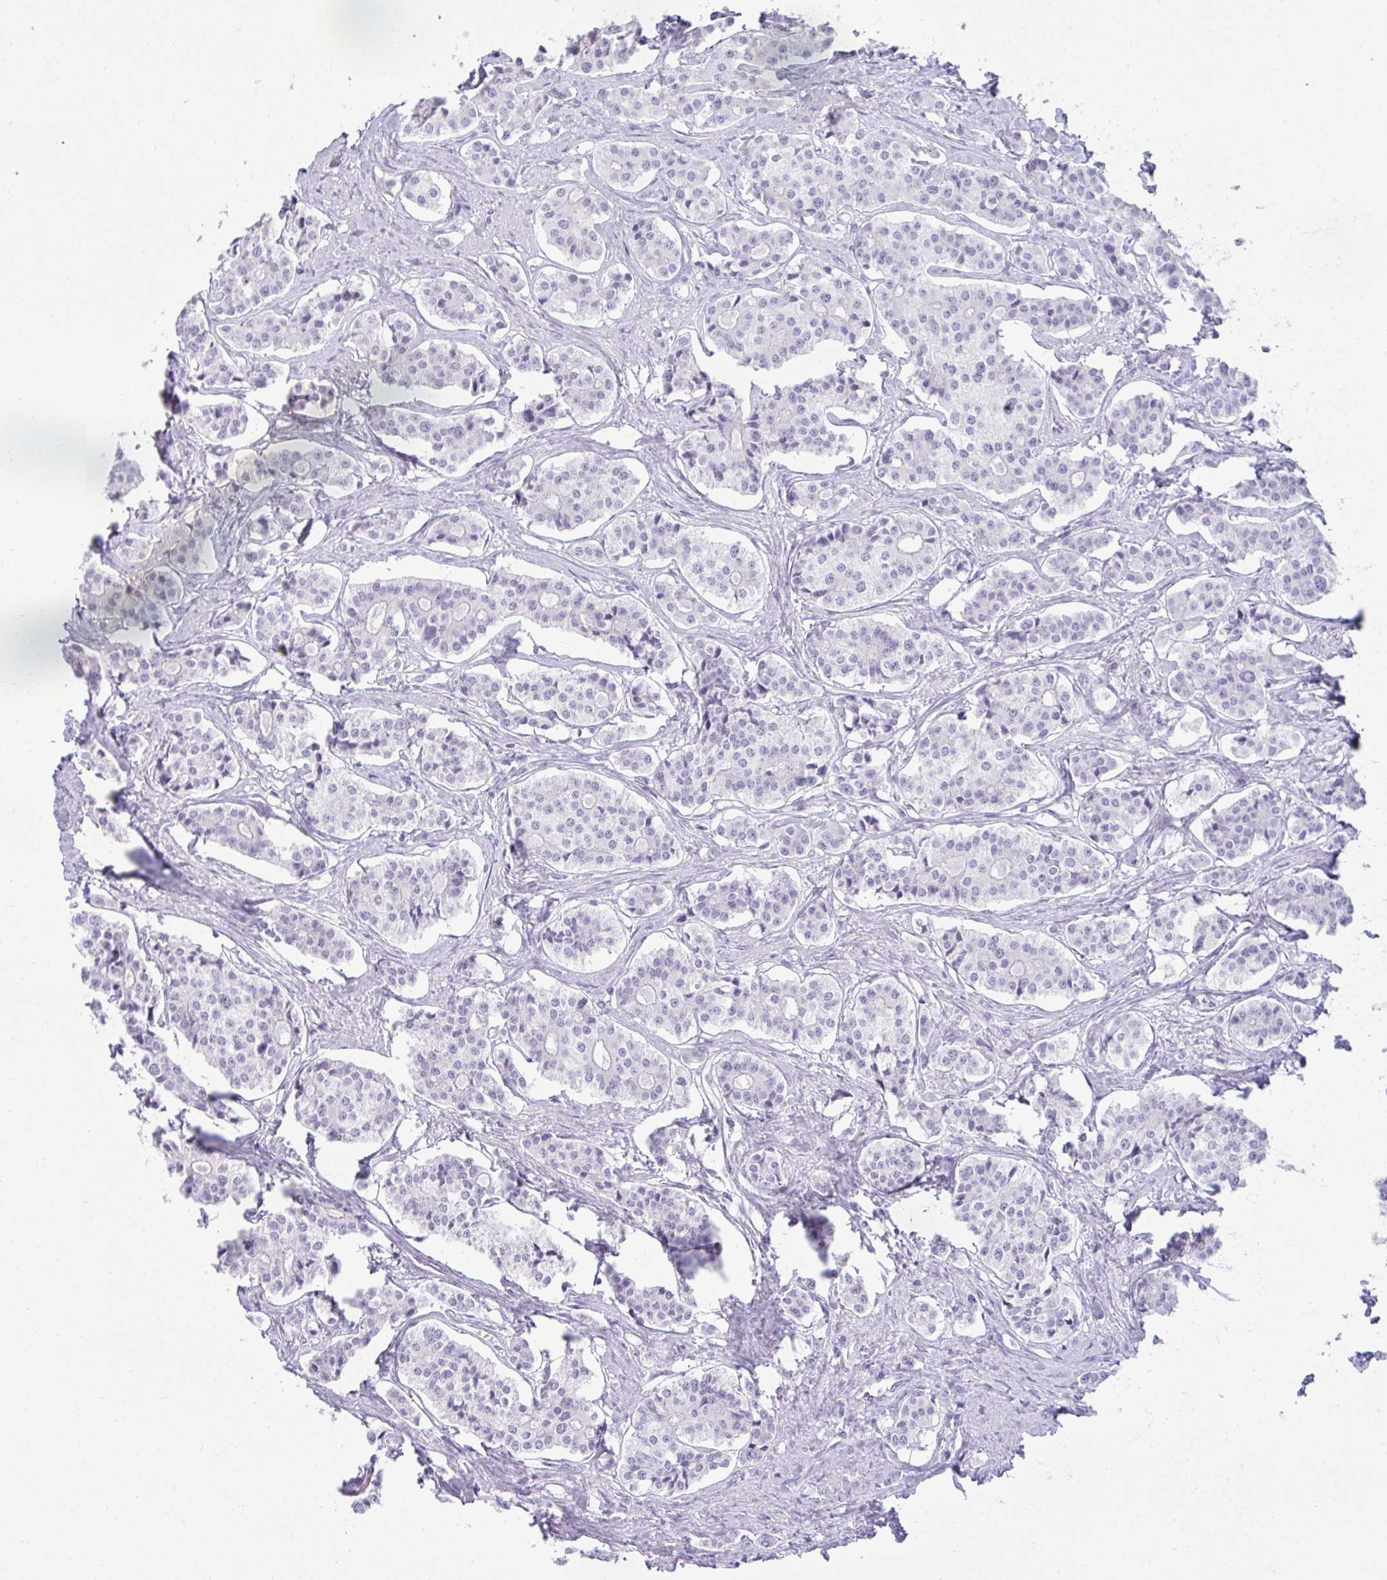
{"staining": {"intensity": "negative", "quantity": "none", "location": "none"}, "tissue": "carcinoid", "cell_type": "Tumor cells", "image_type": "cancer", "snomed": [{"axis": "morphology", "description": "Carcinoid, malignant, NOS"}, {"axis": "topography", "description": "Small intestine"}], "caption": "High magnification brightfield microscopy of carcinoid stained with DAB (3,3'-diaminobenzidine) (brown) and counterstained with hematoxylin (blue): tumor cells show no significant positivity.", "gene": "RASL10A", "patient": {"sex": "male", "age": 63}}